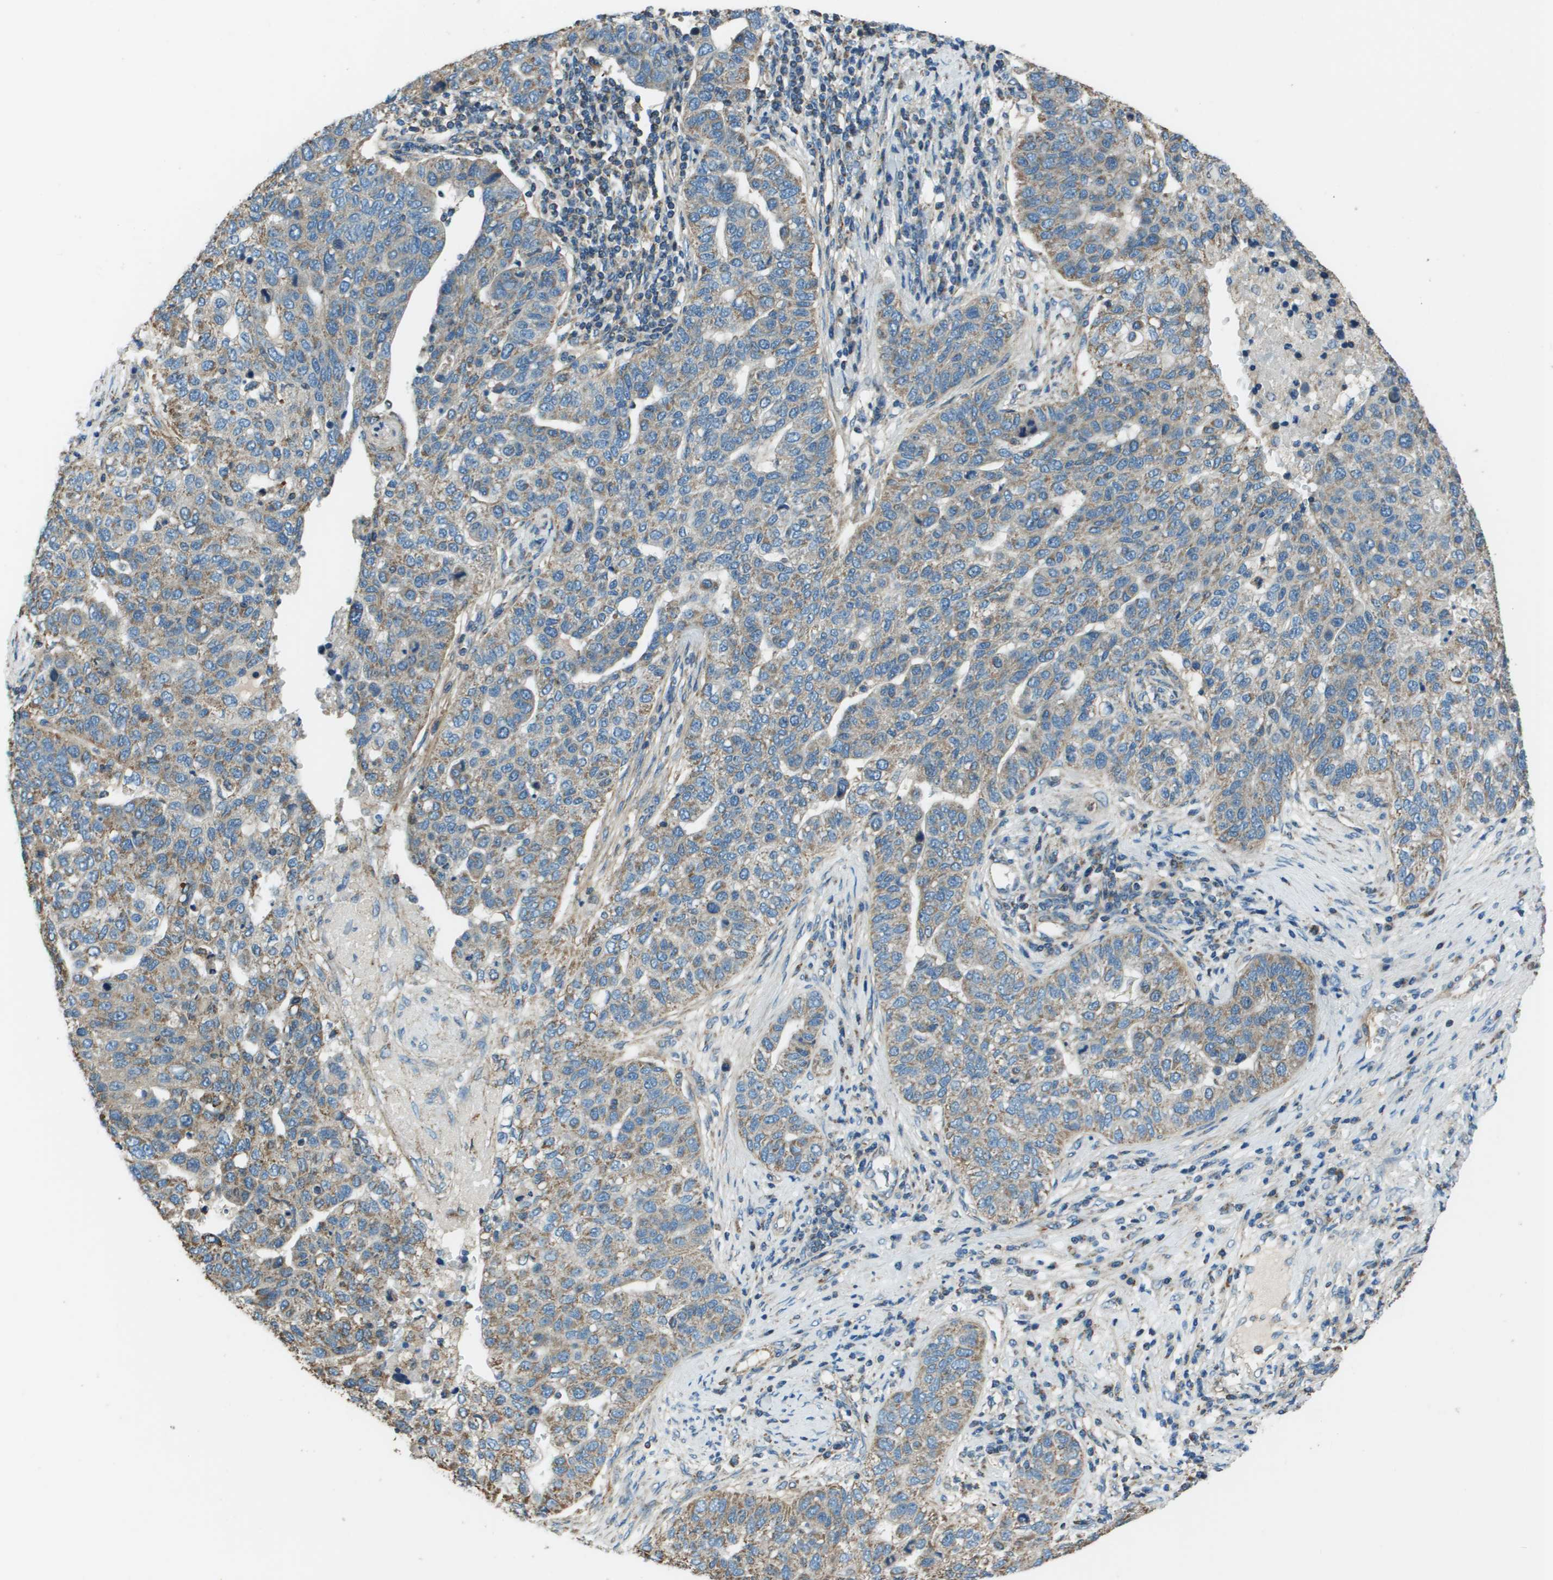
{"staining": {"intensity": "weak", "quantity": "25%-75%", "location": "cytoplasmic/membranous"}, "tissue": "pancreatic cancer", "cell_type": "Tumor cells", "image_type": "cancer", "snomed": [{"axis": "morphology", "description": "Adenocarcinoma, NOS"}, {"axis": "topography", "description": "Pancreas"}], "caption": "Human pancreatic cancer stained with a protein marker reveals weak staining in tumor cells.", "gene": "TMEM51", "patient": {"sex": "female", "age": 61}}